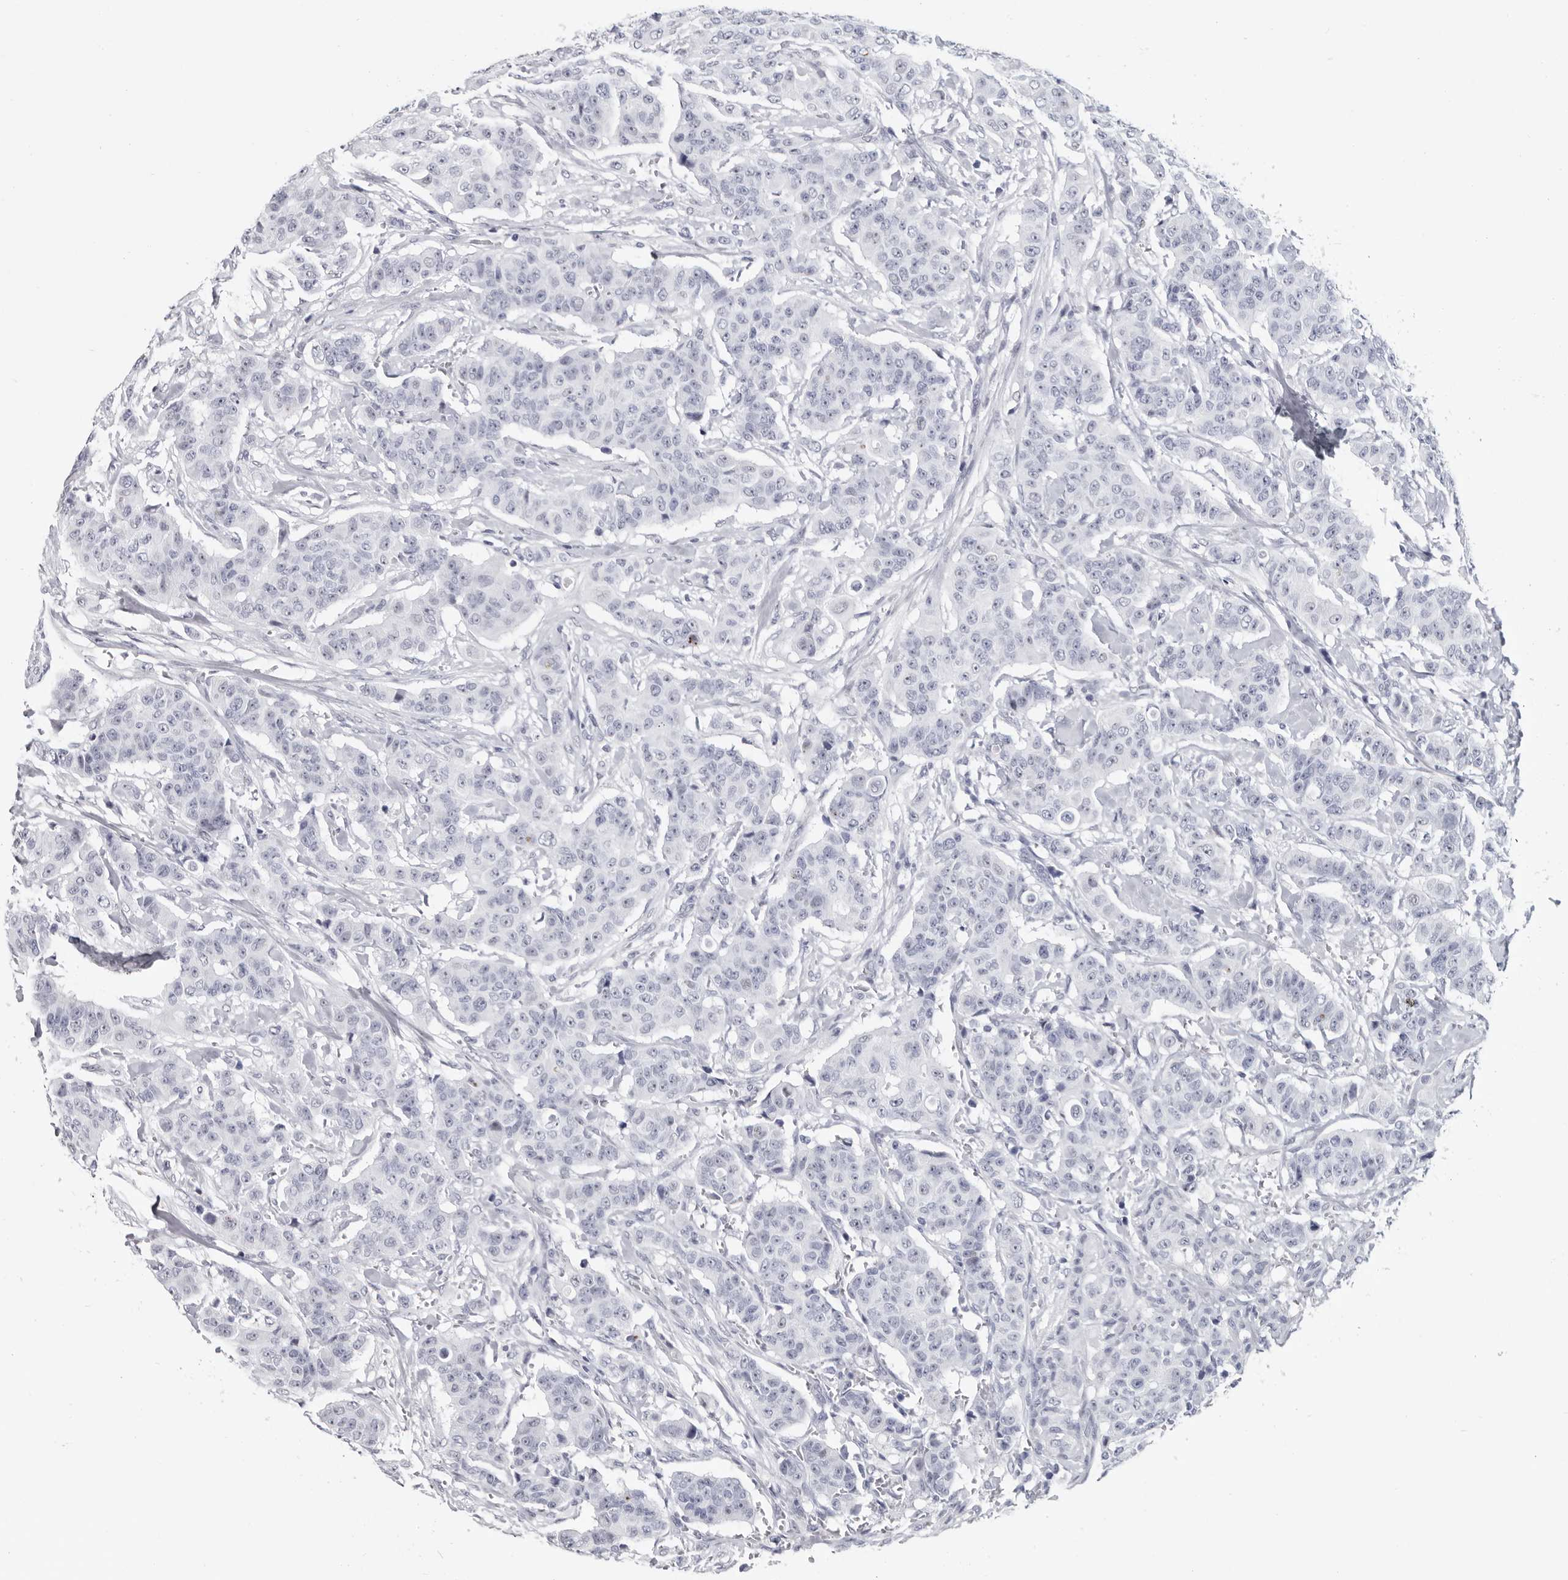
{"staining": {"intensity": "negative", "quantity": "none", "location": "none"}, "tissue": "breast cancer", "cell_type": "Tumor cells", "image_type": "cancer", "snomed": [{"axis": "morphology", "description": "Normal tissue, NOS"}, {"axis": "morphology", "description": "Duct carcinoma"}, {"axis": "topography", "description": "Breast"}], "caption": "Tumor cells show no significant protein staining in infiltrating ductal carcinoma (breast).", "gene": "WRAP73", "patient": {"sex": "female", "age": 40}}